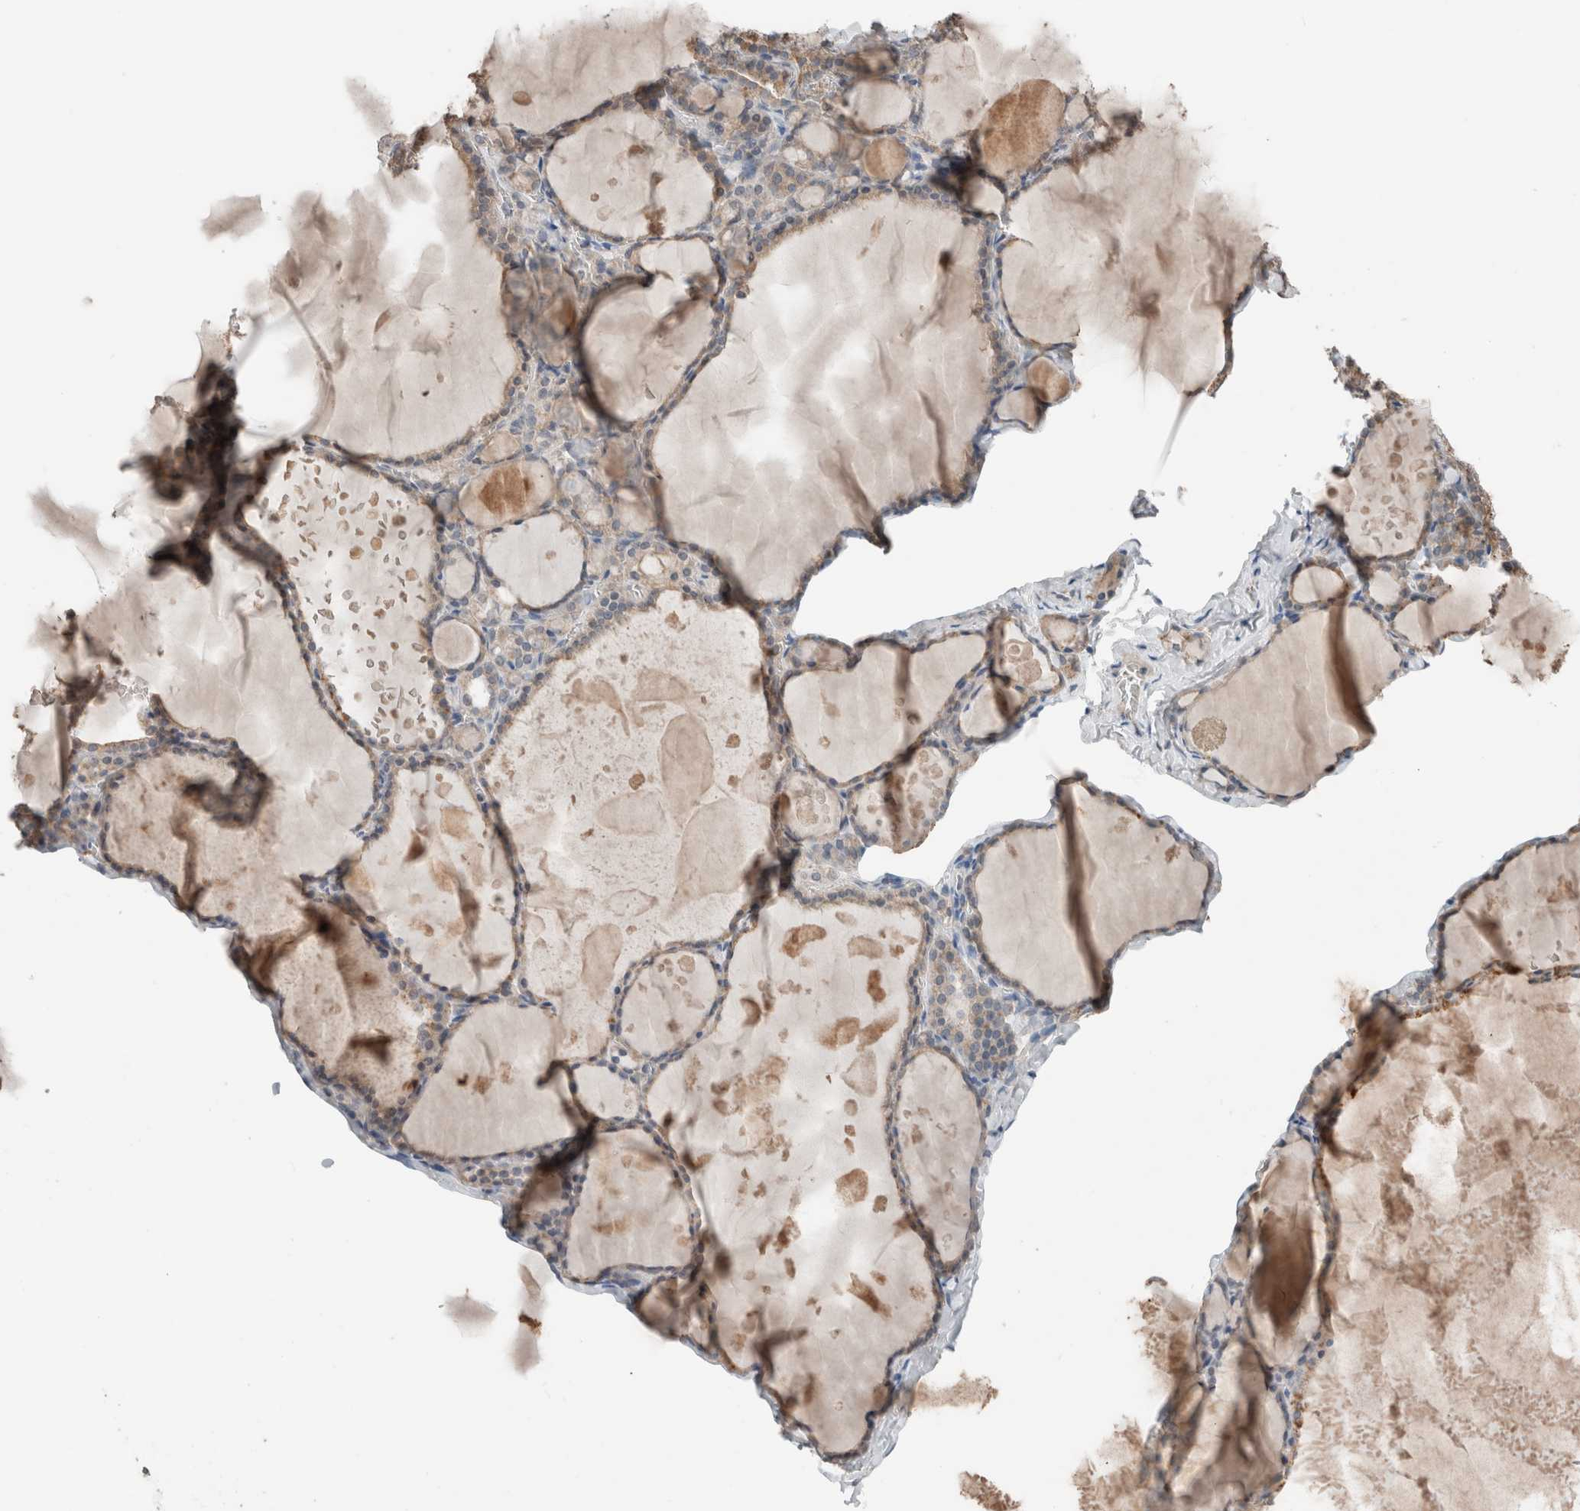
{"staining": {"intensity": "weak", "quantity": "25%-75%", "location": "cytoplasmic/membranous"}, "tissue": "thyroid gland", "cell_type": "Glandular cells", "image_type": "normal", "snomed": [{"axis": "morphology", "description": "Normal tissue, NOS"}, {"axis": "topography", "description": "Thyroid gland"}], "caption": "DAB (3,3'-diaminobenzidine) immunohistochemical staining of unremarkable human thyroid gland exhibits weak cytoplasmic/membranous protein expression in about 25%-75% of glandular cells.", "gene": "ERAP2", "patient": {"sex": "male", "age": 56}}